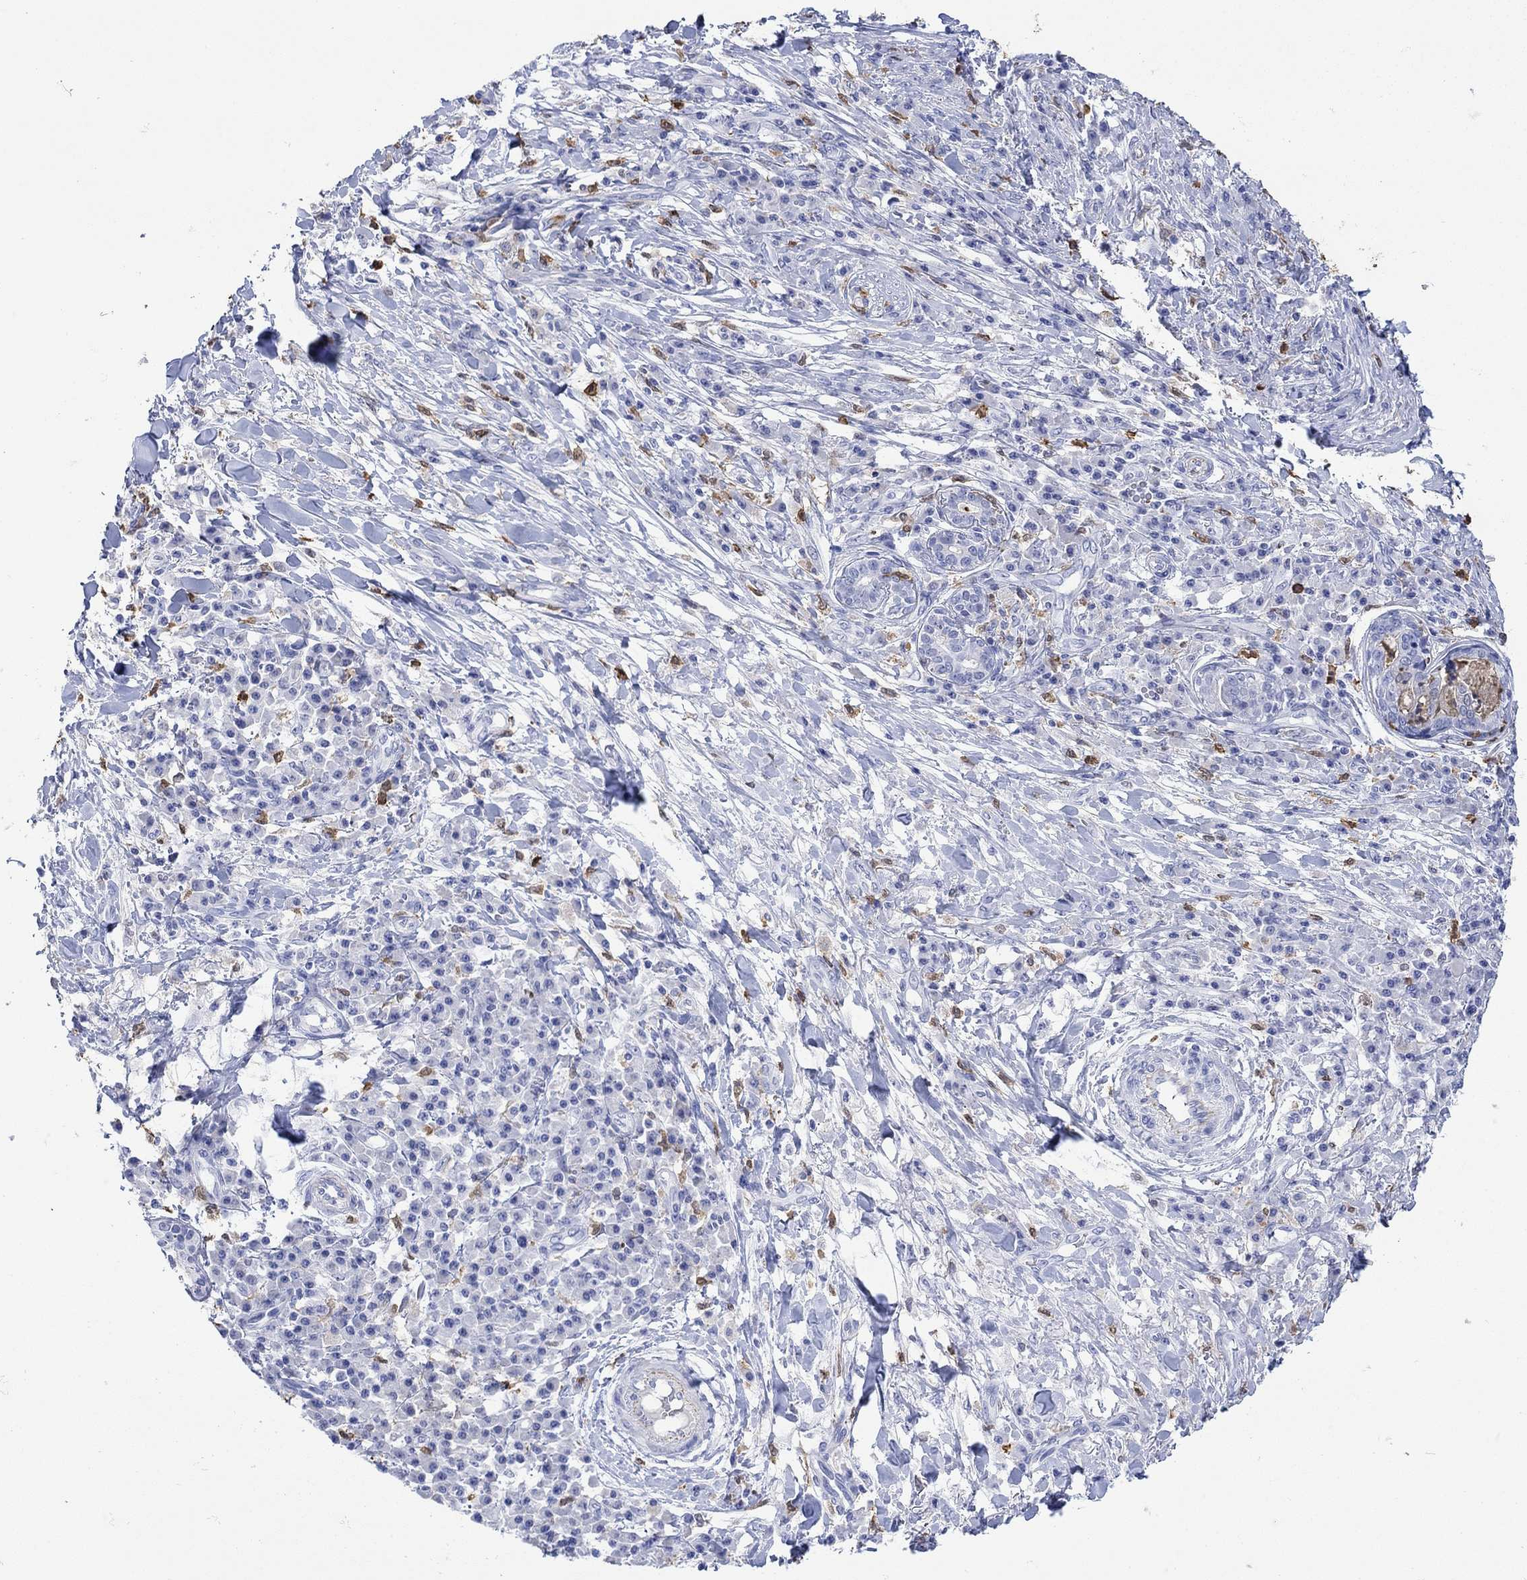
{"staining": {"intensity": "negative", "quantity": "none", "location": "none"}, "tissue": "skin cancer", "cell_type": "Tumor cells", "image_type": "cancer", "snomed": [{"axis": "morphology", "description": "Squamous cell carcinoma, NOS"}, {"axis": "topography", "description": "Skin"}], "caption": "IHC micrograph of human squamous cell carcinoma (skin) stained for a protein (brown), which demonstrates no positivity in tumor cells.", "gene": "LINGO3", "patient": {"sex": "male", "age": 92}}